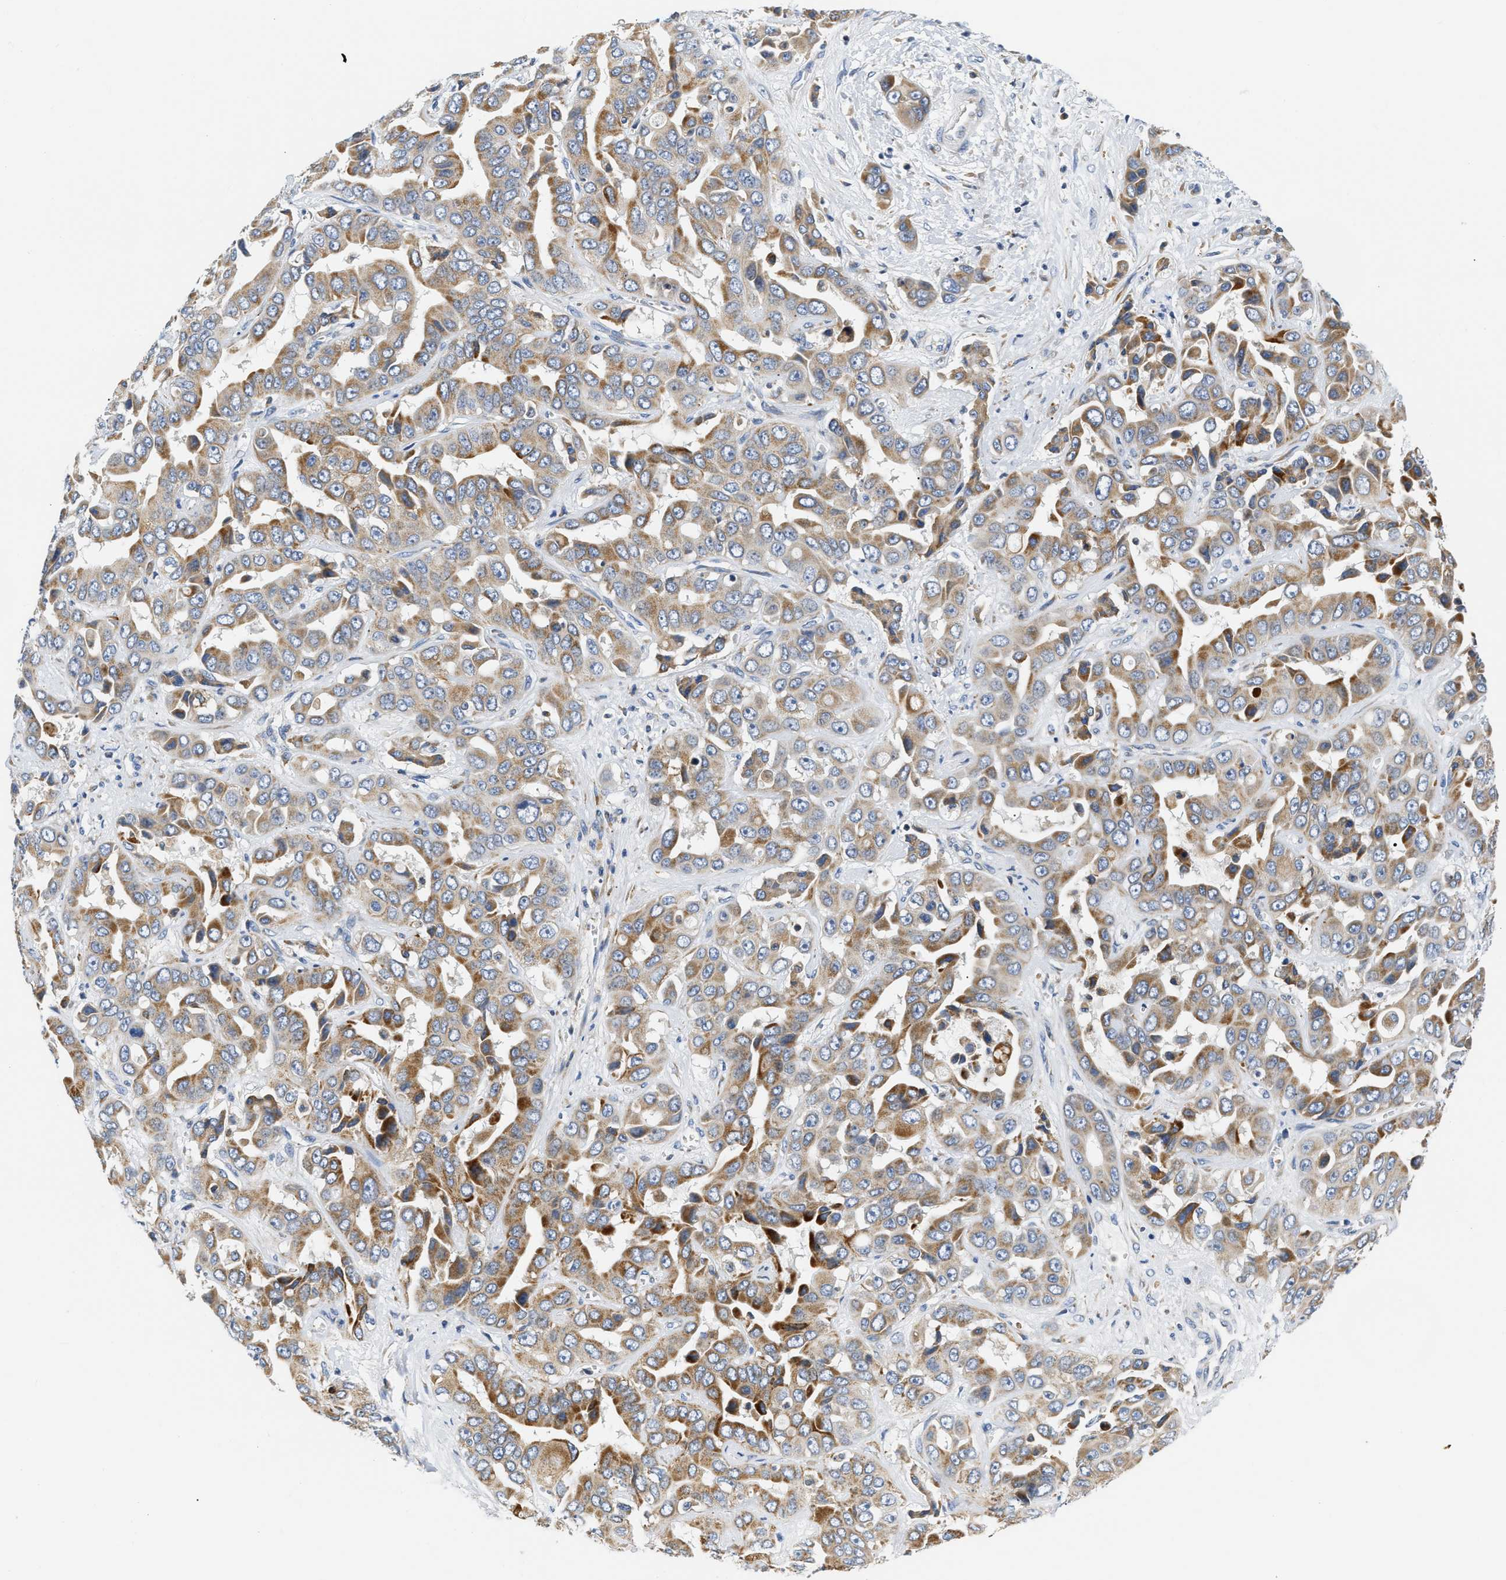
{"staining": {"intensity": "moderate", "quantity": ">75%", "location": "cytoplasmic/membranous"}, "tissue": "liver cancer", "cell_type": "Tumor cells", "image_type": "cancer", "snomed": [{"axis": "morphology", "description": "Cholangiocarcinoma"}, {"axis": "topography", "description": "Liver"}], "caption": "This is an image of immunohistochemistry staining of liver cancer, which shows moderate staining in the cytoplasmic/membranous of tumor cells.", "gene": "HDHD3", "patient": {"sex": "female", "age": 52}}